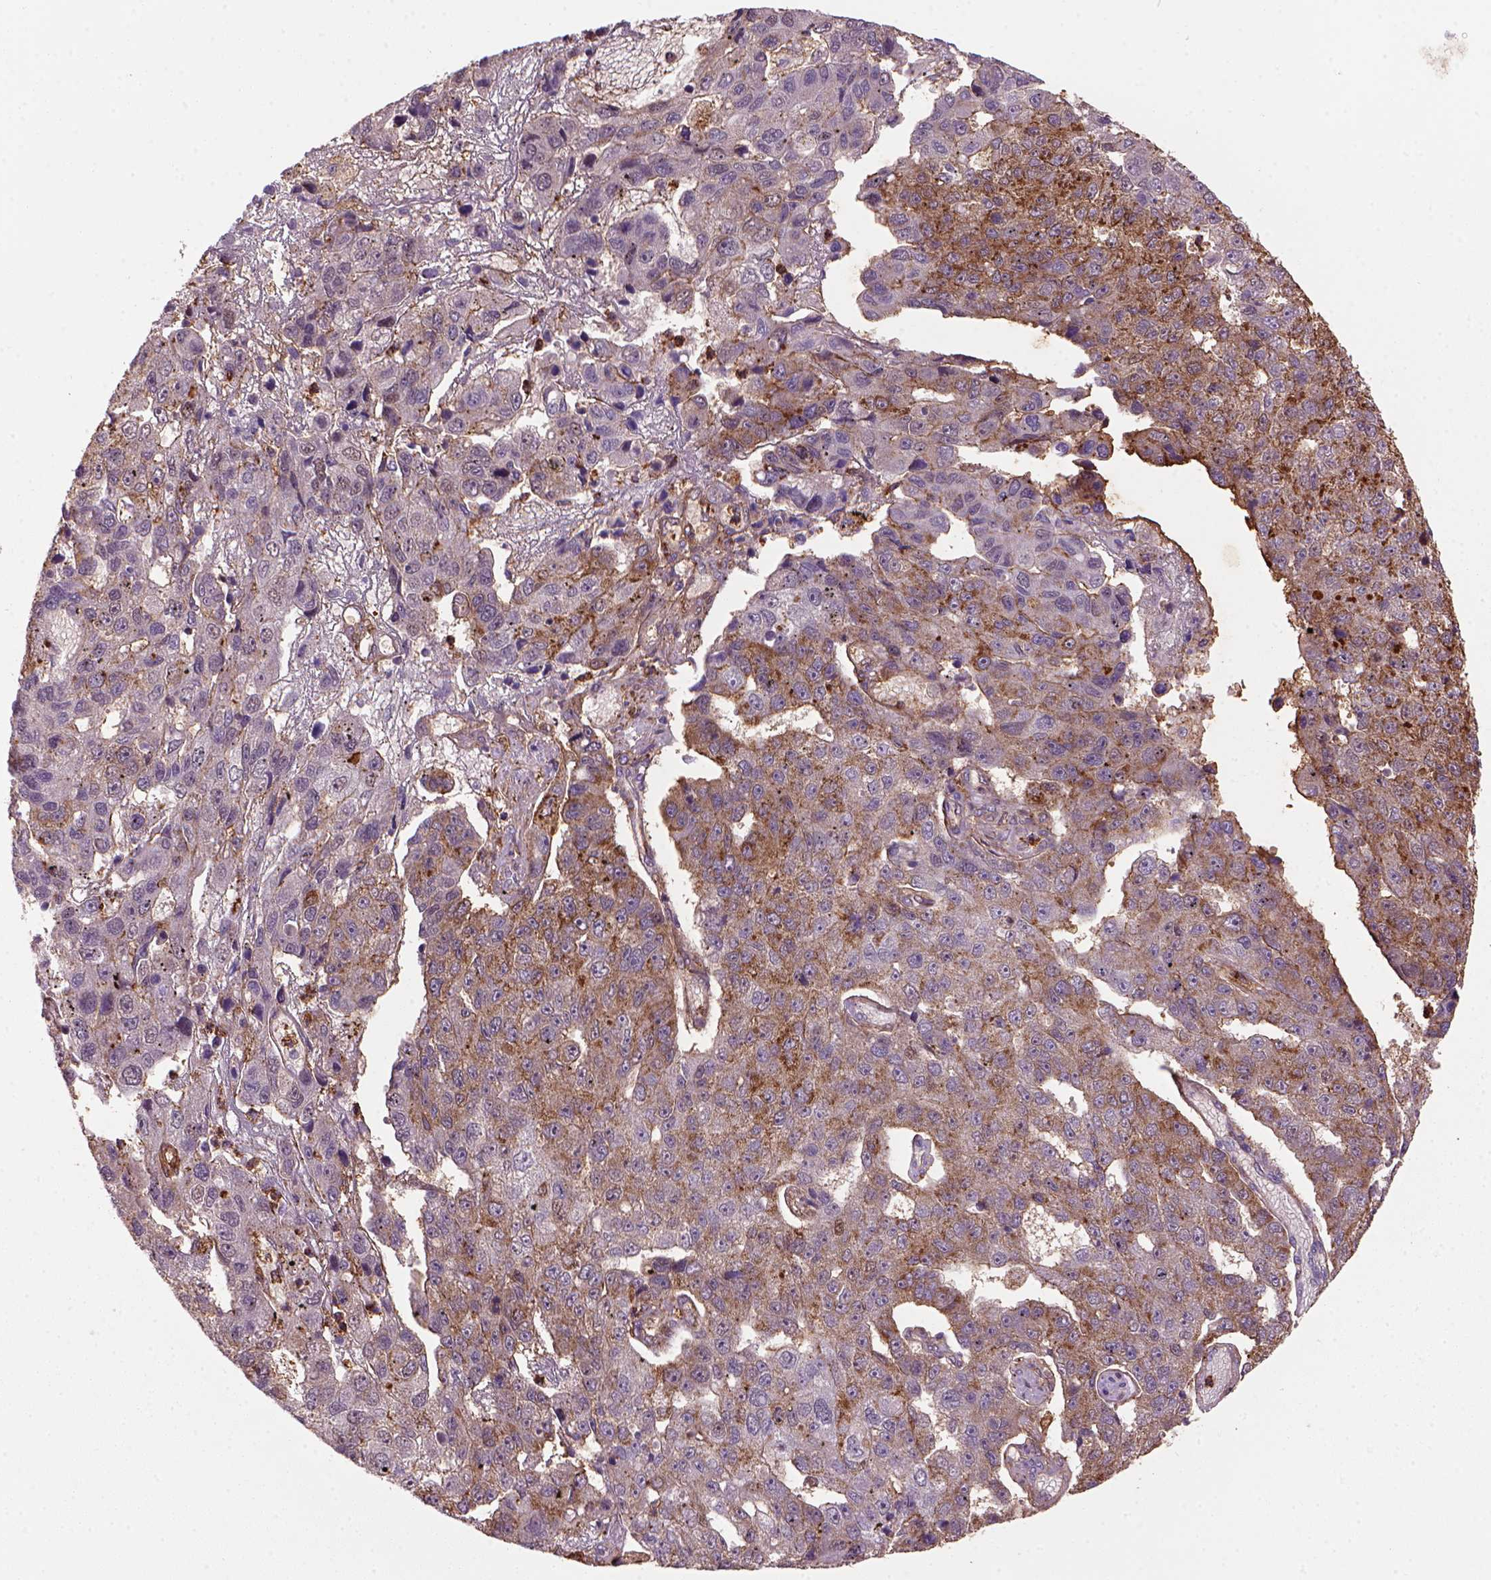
{"staining": {"intensity": "moderate", "quantity": "<25%", "location": "cytoplasmic/membranous"}, "tissue": "pancreatic cancer", "cell_type": "Tumor cells", "image_type": "cancer", "snomed": [{"axis": "morphology", "description": "Adenocarcinoma, NOS"}, {"axis": "topography", "description": "Pancreas"}], "caption": "Protein staining of pancreatic adenocarcinoma tissue exhibits moderate cytoplasmic/membranous staining in approximately <25% of tumor cells.", "gene": "MARCKS", "patient": {"sex": "female", "age": 61}}